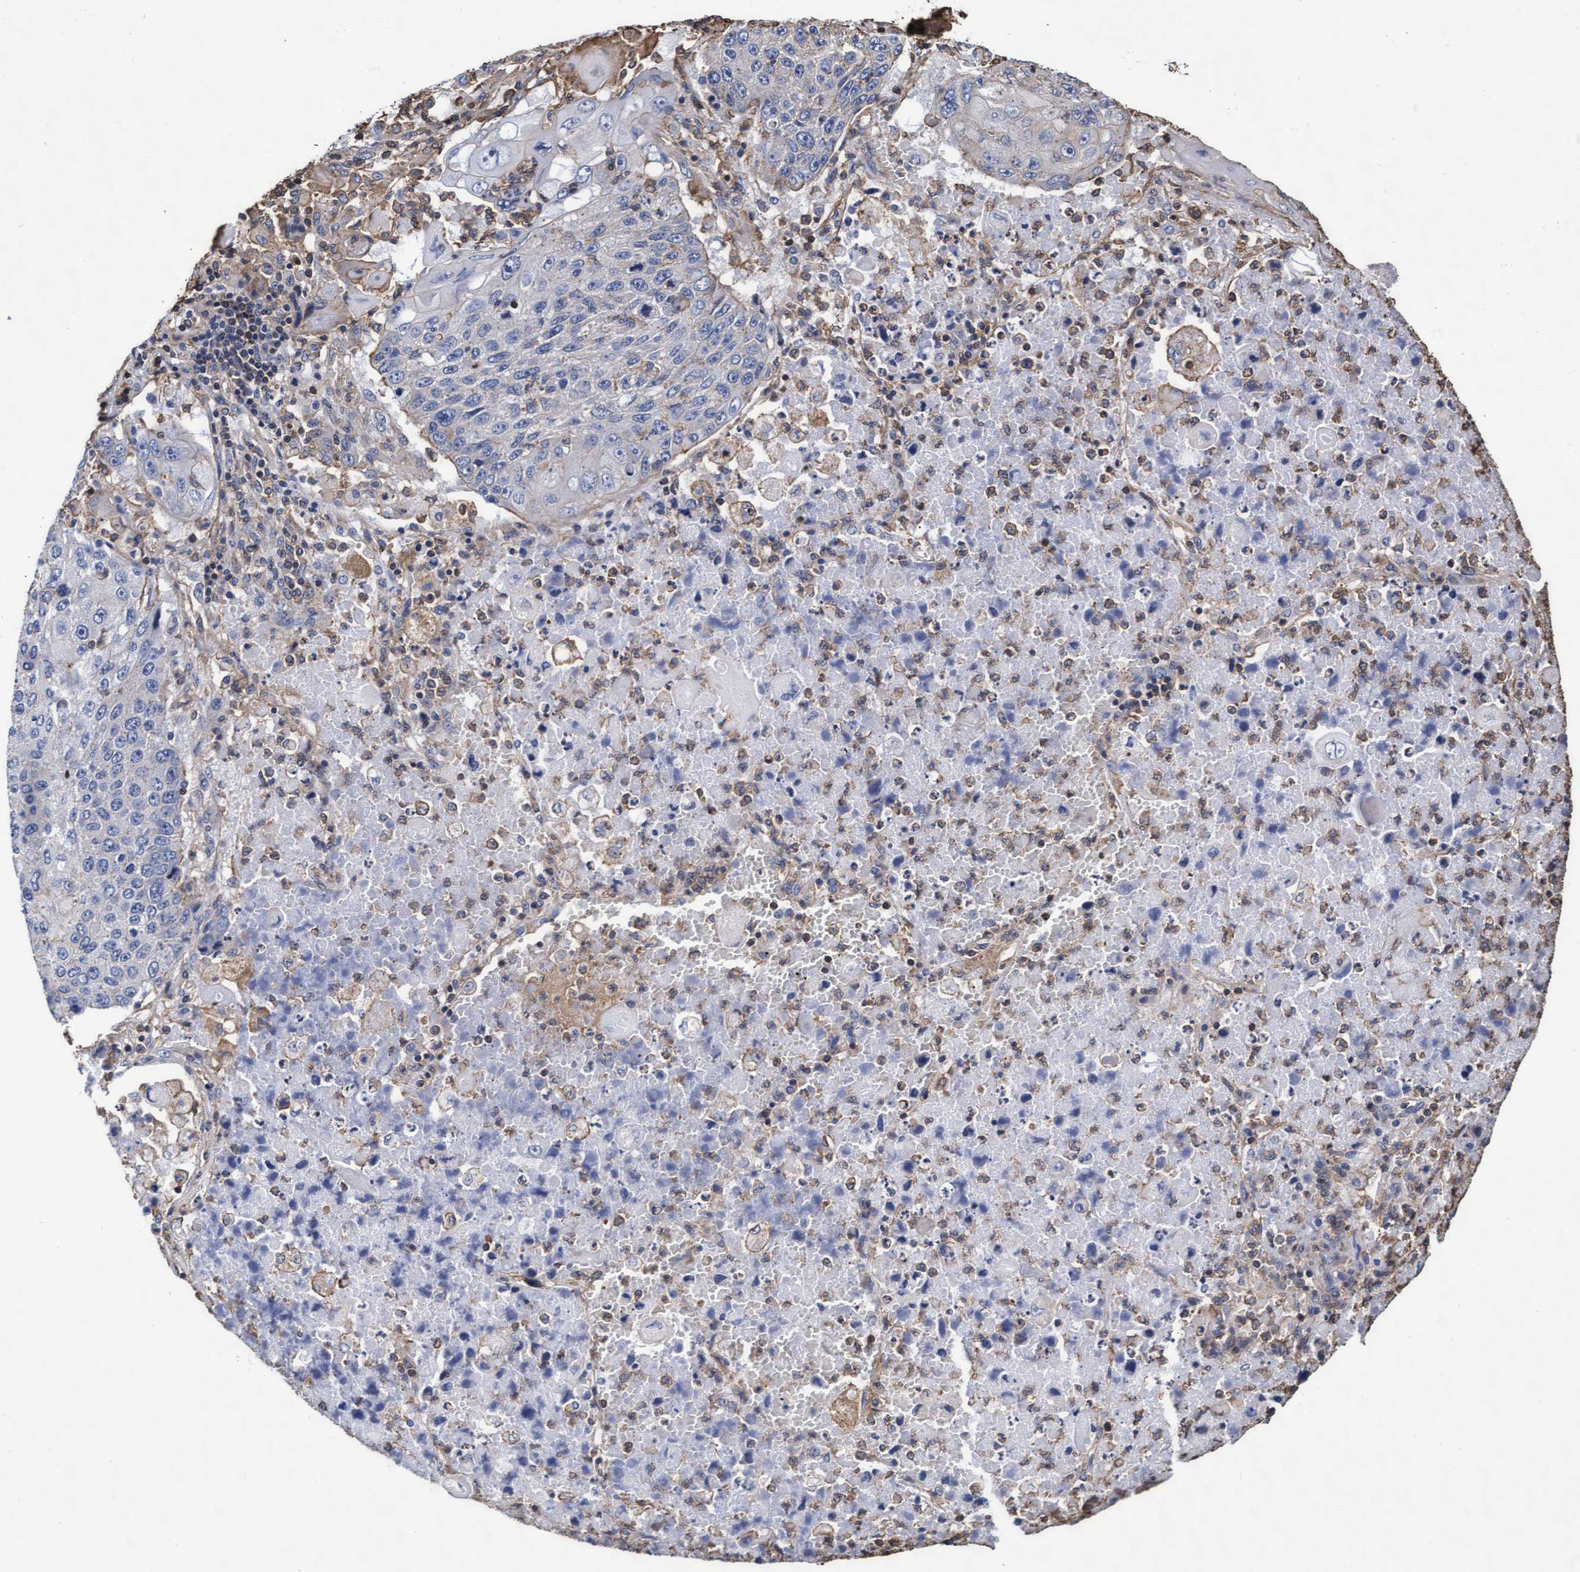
{"staining": {"intensity": "negative", "quantity": "none", "location": "none"}, "tissue": "lung cancer", "cell_type": "Tumor cells", "image_type": "cancer", "snomed": [{"axis": "morphology", "description": "Squamous cell carcinoma, NOS"}, {"axis": "topography", "description": "Lung"}], "caption": "High magnification brightfield microscopy of squamous cell carcinoma (lung) stained with DAB (3,3'-diaminobenzidine) (brown) and counterstained with hematoxylin (blue): tumor cells show no significant positivity. (Stains: DAB (3,3'-diaminobenzidine) immunohistochemistry (IHC) with hematoxylin counter stain, Microscopy: brightfield microscopy at high magnification).", "gene": "GRHPR", "patient": {"sex": "male", "age": 61}}